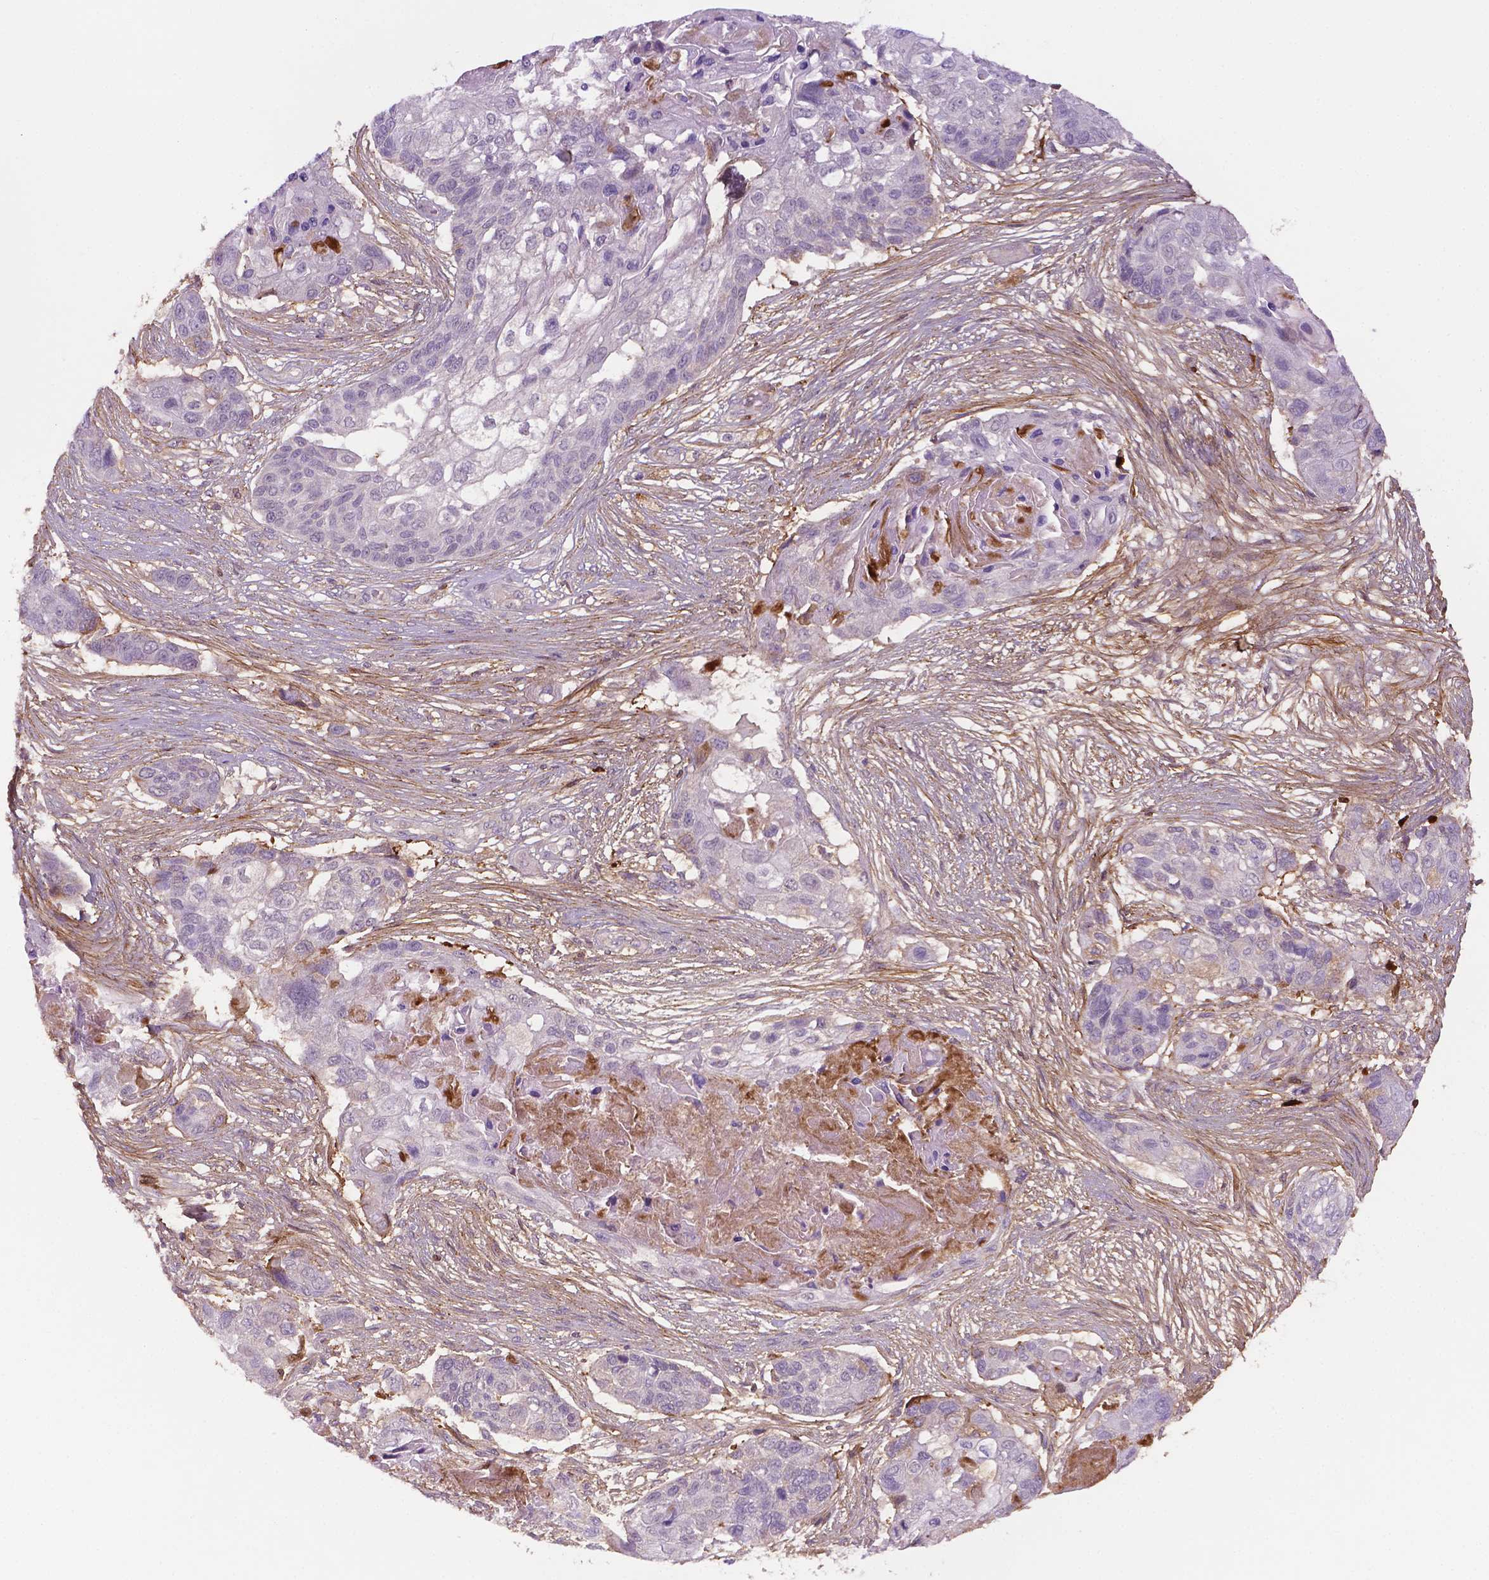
{"staining": {"intensity": "negative", "quantity": "none", "location": "none"}, "tissue": "lung cancer", "cell_type": "Tumor cells", "image_type": "cancer", "snomed": [{"axis": "morphology", "description": "Squamous cell carcinoma, NOS"}, {"axis": "topography", "description": "Lung"}], "caption": "Human lung cancer stained for a protein using immunohistochemistry (IHC) demonstrates no expression in tumor cells.", "gene": "FBLN1", "patient": {"sex": "male", "age": 69}}